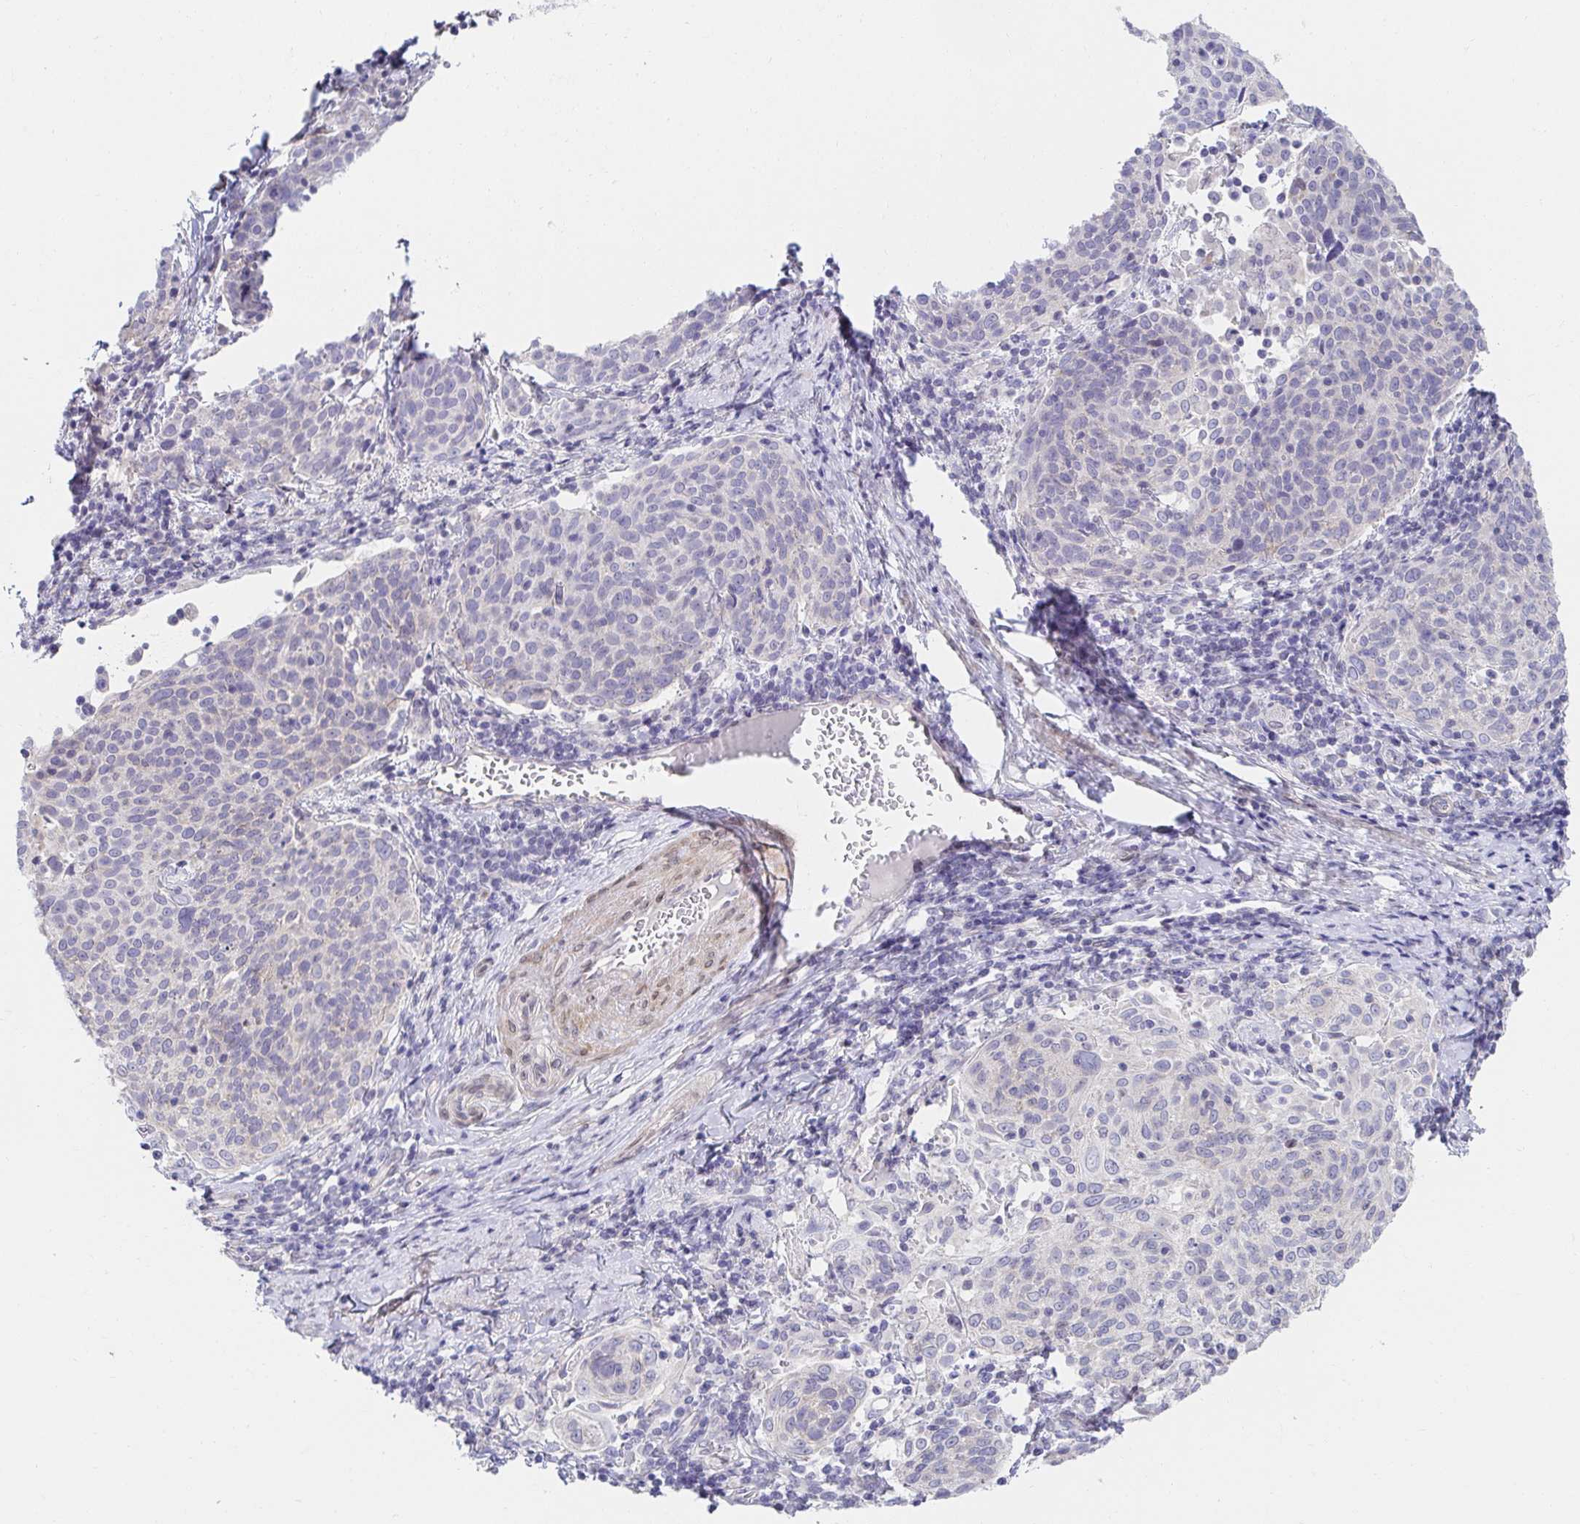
{"staining": {"intensity": "negative", "quantity": "none", "location": "none"}, "tissue": "cervical cancer", "cell_type": "Tumor cells", "image_type": "cancer", "snomed": [{"axis": "morphology", "description": "Squamous cell carcinoma, NOS"}, {"axis": "topography", "description": "Cervix"}], "caption": "Human cervical cancer stained for a protein using IHC exhibits no positivity in tumor cells.", "gene": "AKAP14", "patient": {"sex": "female", "age": 61}}